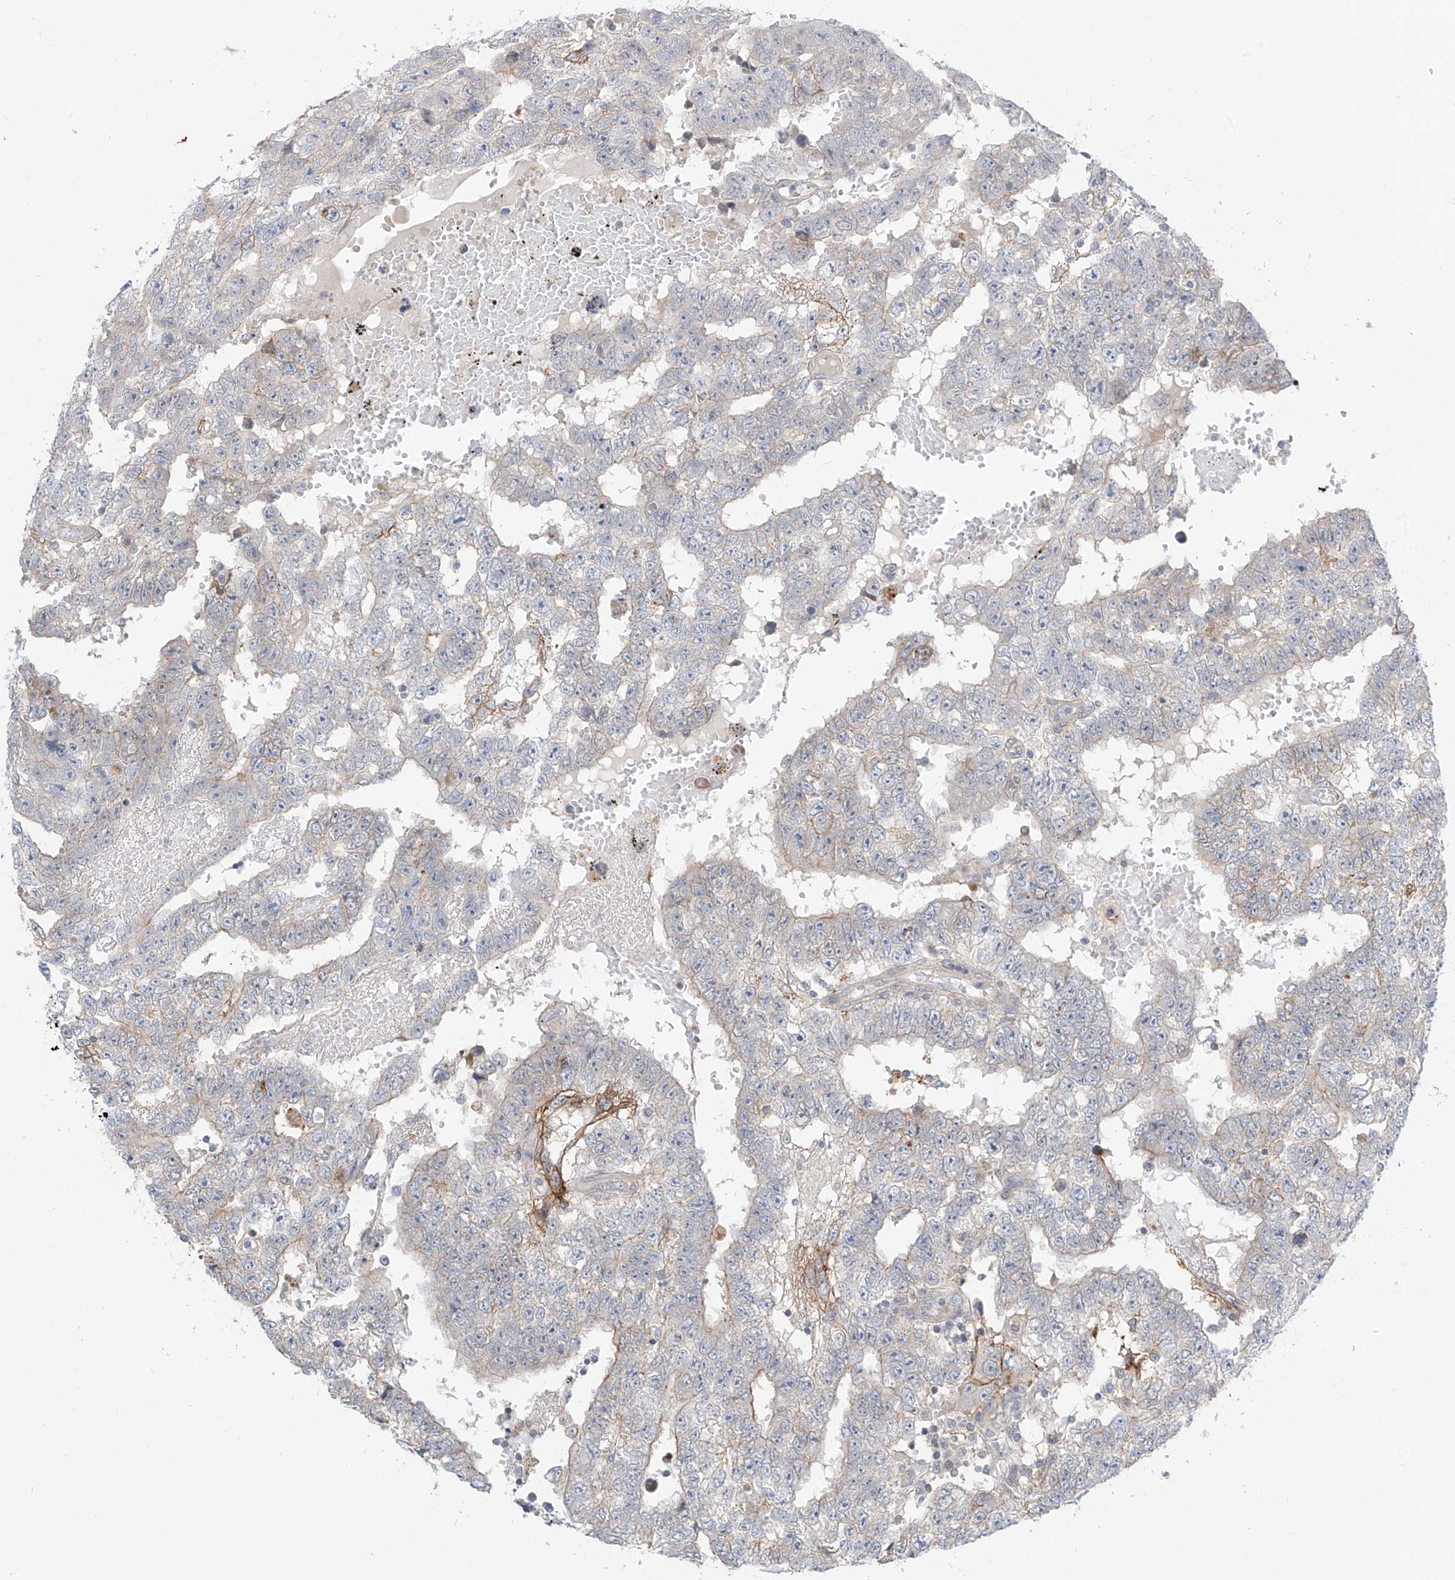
{"staining": {"intensity": "weak", "quantity": "<25%", "location": "cytoplasmic/membranous"}, "tissue": "testis cancer", "cell_type": "Tumor cells", "image_type": "cancer", "snomed": [{"axis": "morphology", "description": "Carcinoma, Embryonal, NOS"}, {"axis": "topography", "description": "Testis"}], "caption": "Tumor cells show no significant protein positivity in testis embryonal carcinoma.", "gene": "ABLIM2", "patient": {"sex": "male", "age": 25}}